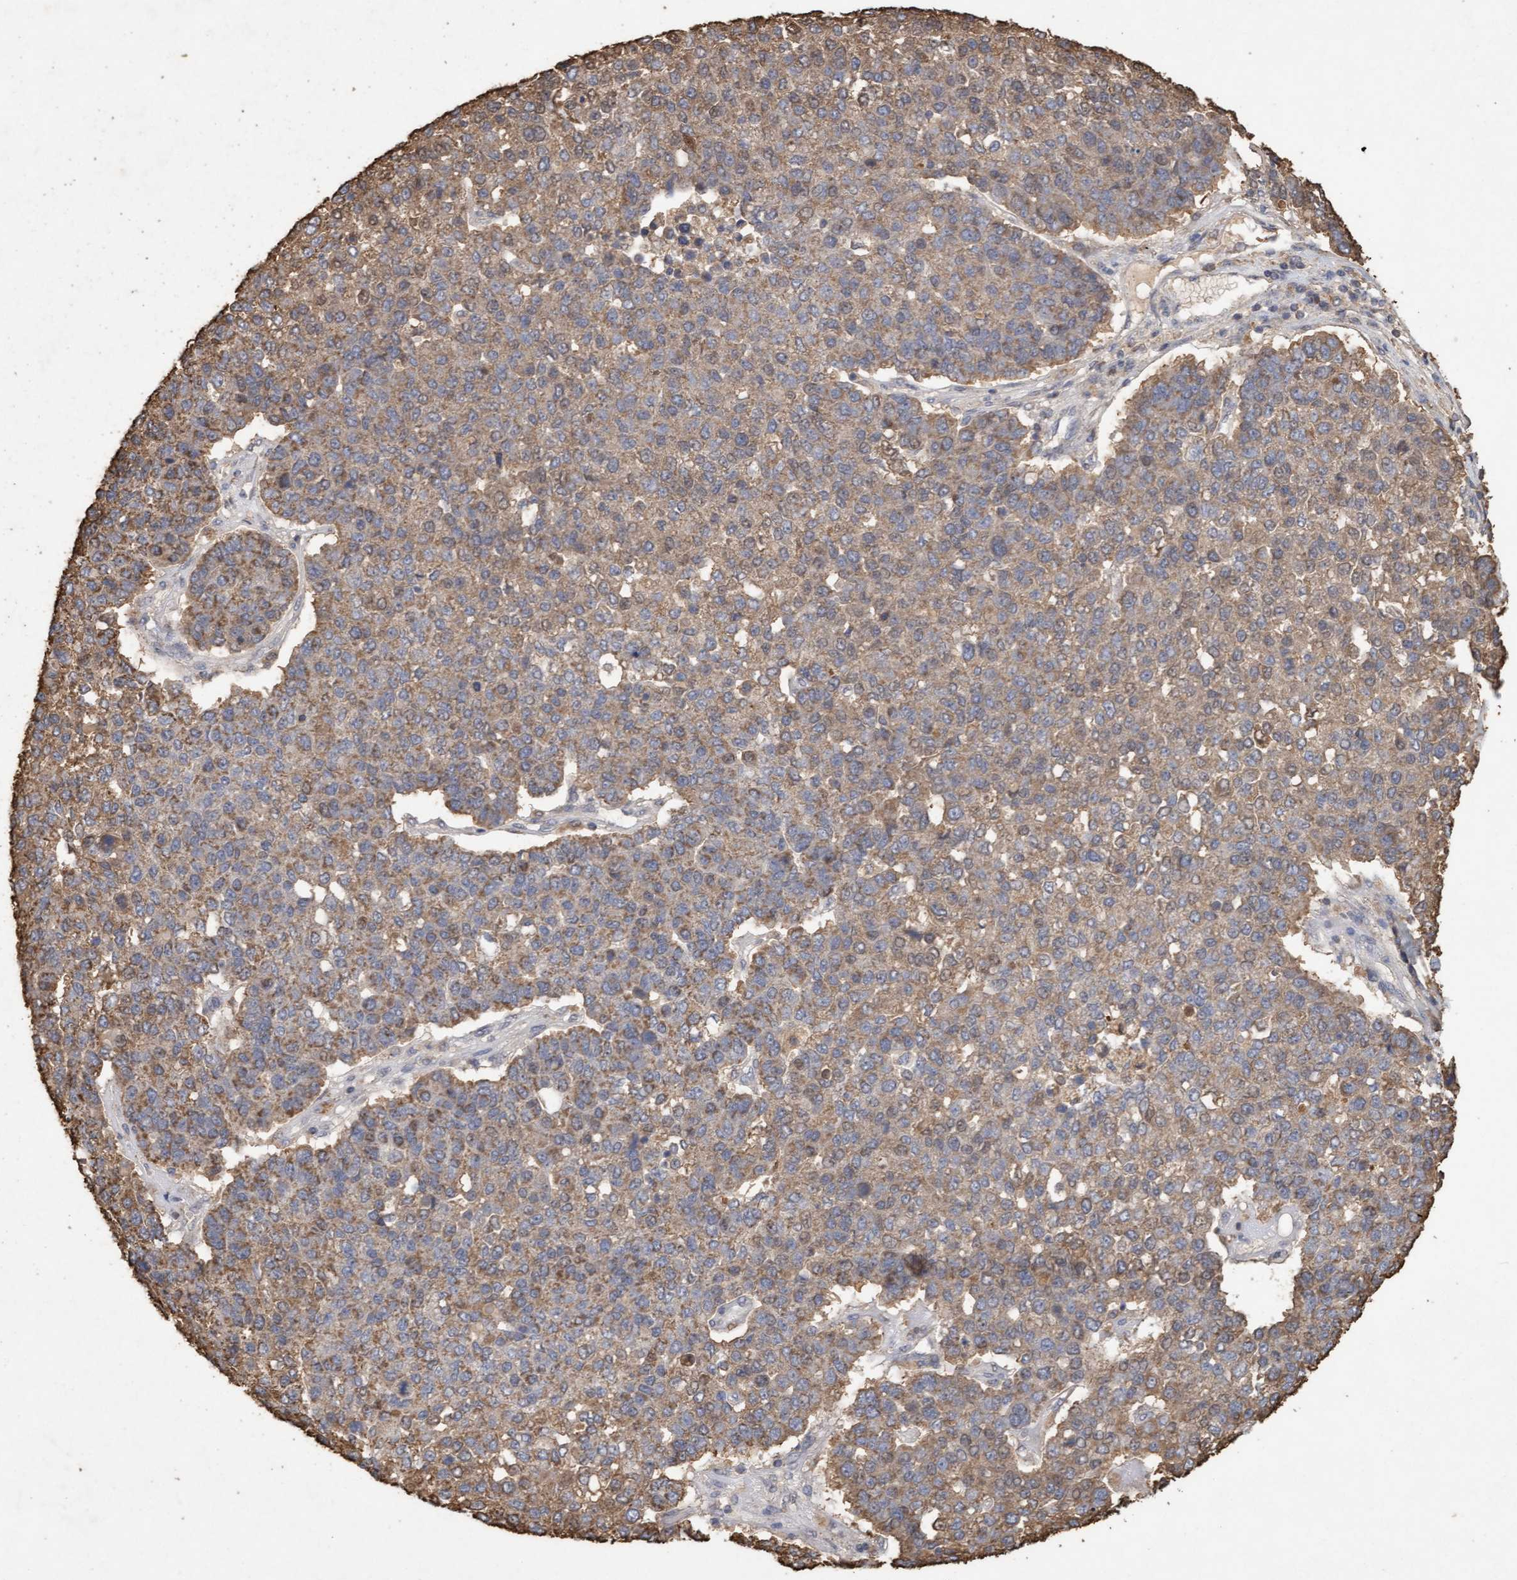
{"staining": {"intensity": "moderate", "quantity": ">75%", "location": "cytoplasmic/membranous"}, "tissue": "pancreatic cancer", "cell_type": "Tumor cells", "image_type": "cancer", "snomed": [{"axis": "morphology", "description": "Adenocarcinoma, NOS"}, {"axis": "topography", "description": "Pancreas"}], "caption": "Protein analysis of adenocarcinoma (pancreatic) tissue demonstrates moderate cytoplasmic/membranous staining in approximately >75% of tumor cells.", "gene": "VSIG8", "patient": {"sex": "female", "age": 61}}